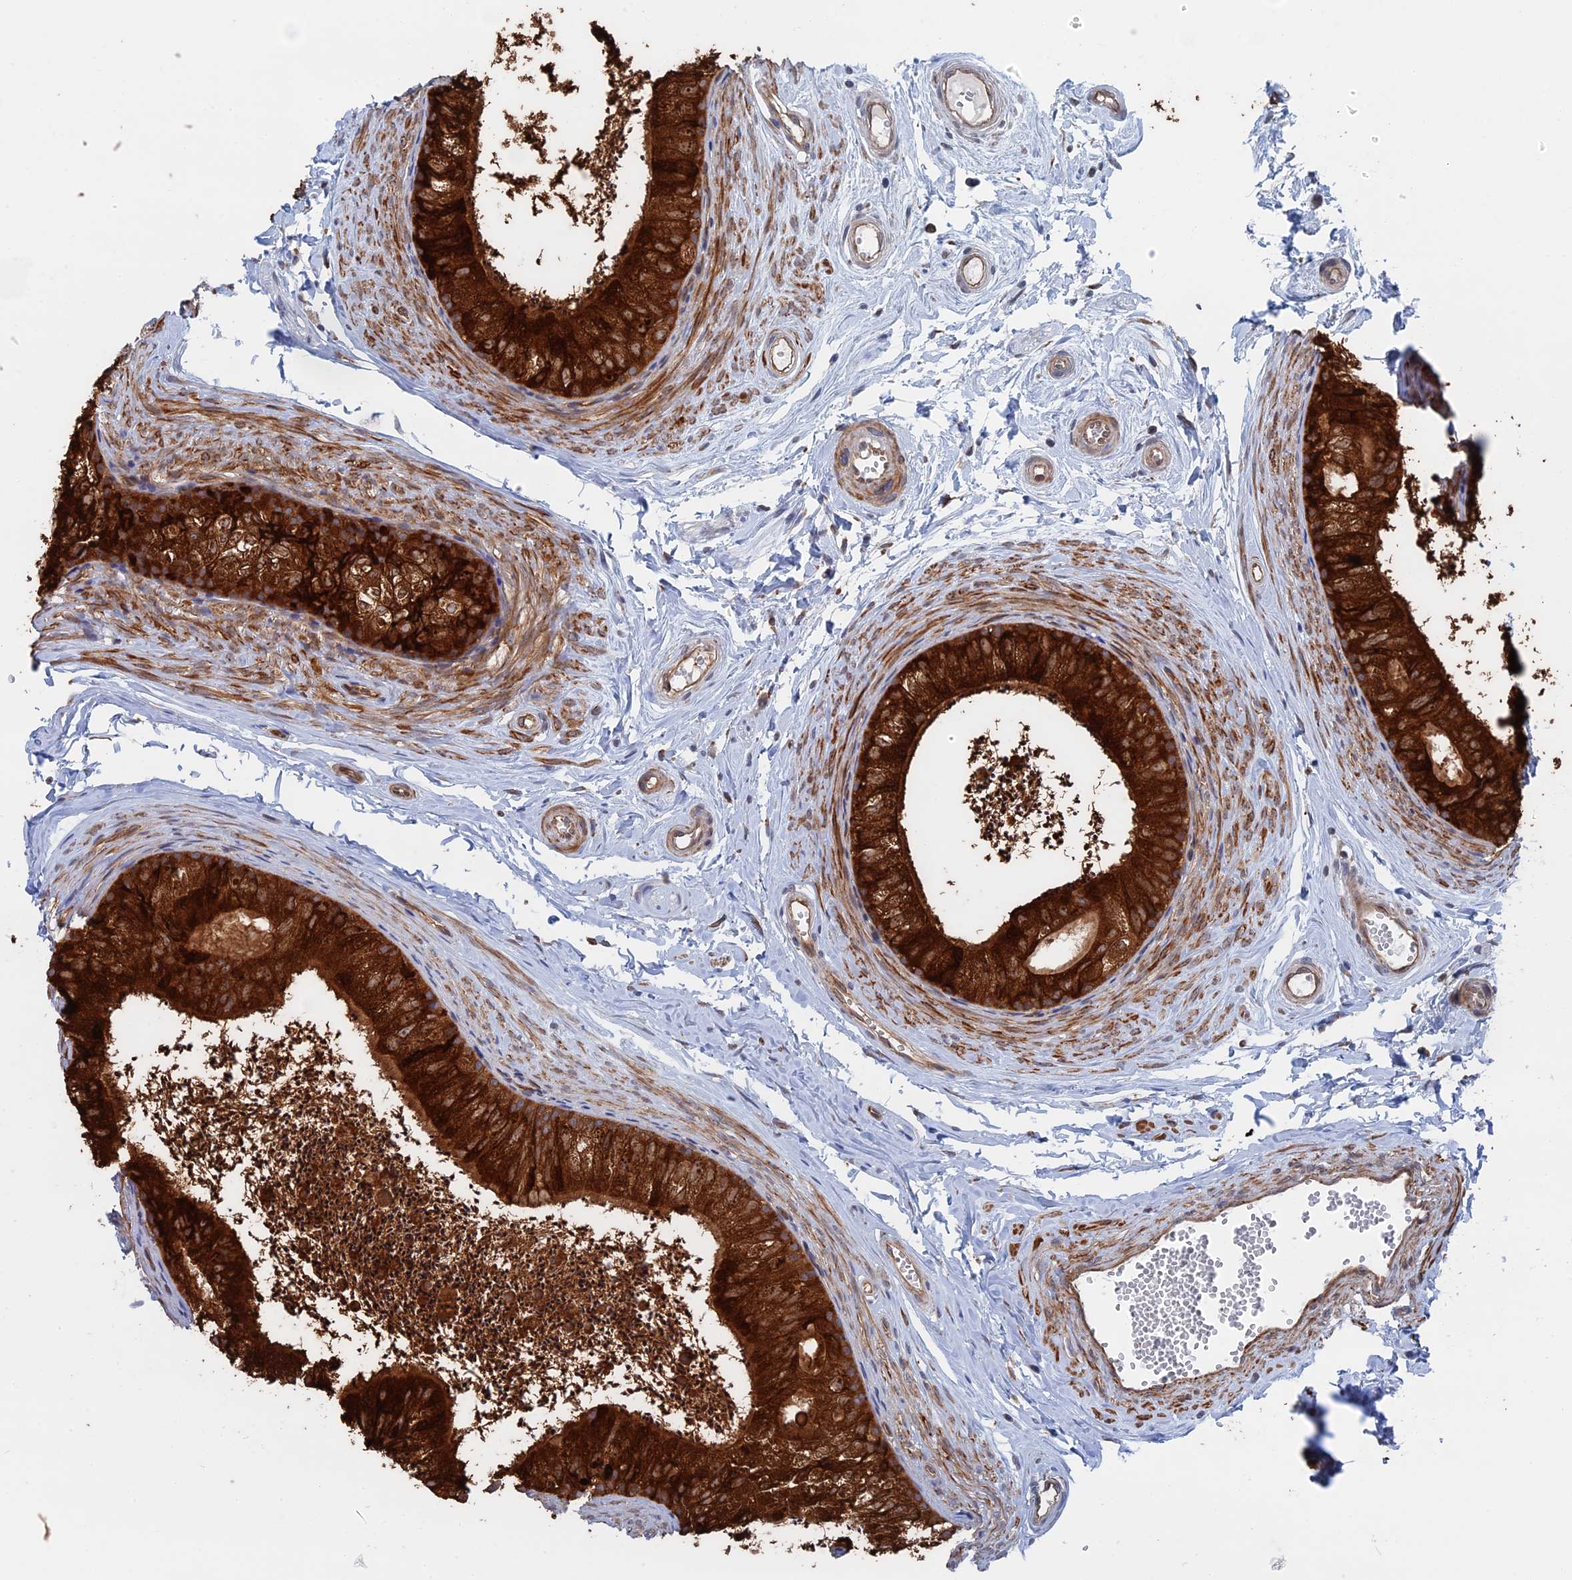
{"staining": {"intensity": "strong", "quantity": ">75%", "location": "cytoplasmic/membranous"}, "tissue": "epididymis", "cell_type": "Glandular cells", "image_type": "normal", "snomed": [{"axis": "morphology", "description": "Normal tissue, NOS"}, {"axis": "topography", "description": "Epididymis"}], "caption": "Strong cytoplasmic/membranous staining is present in about >75% of glandular cells in benign epididymis. Nuclei are stained in blue.", "gene": "BPIFB6", "patient": {"sex": "male", "age": 56}}